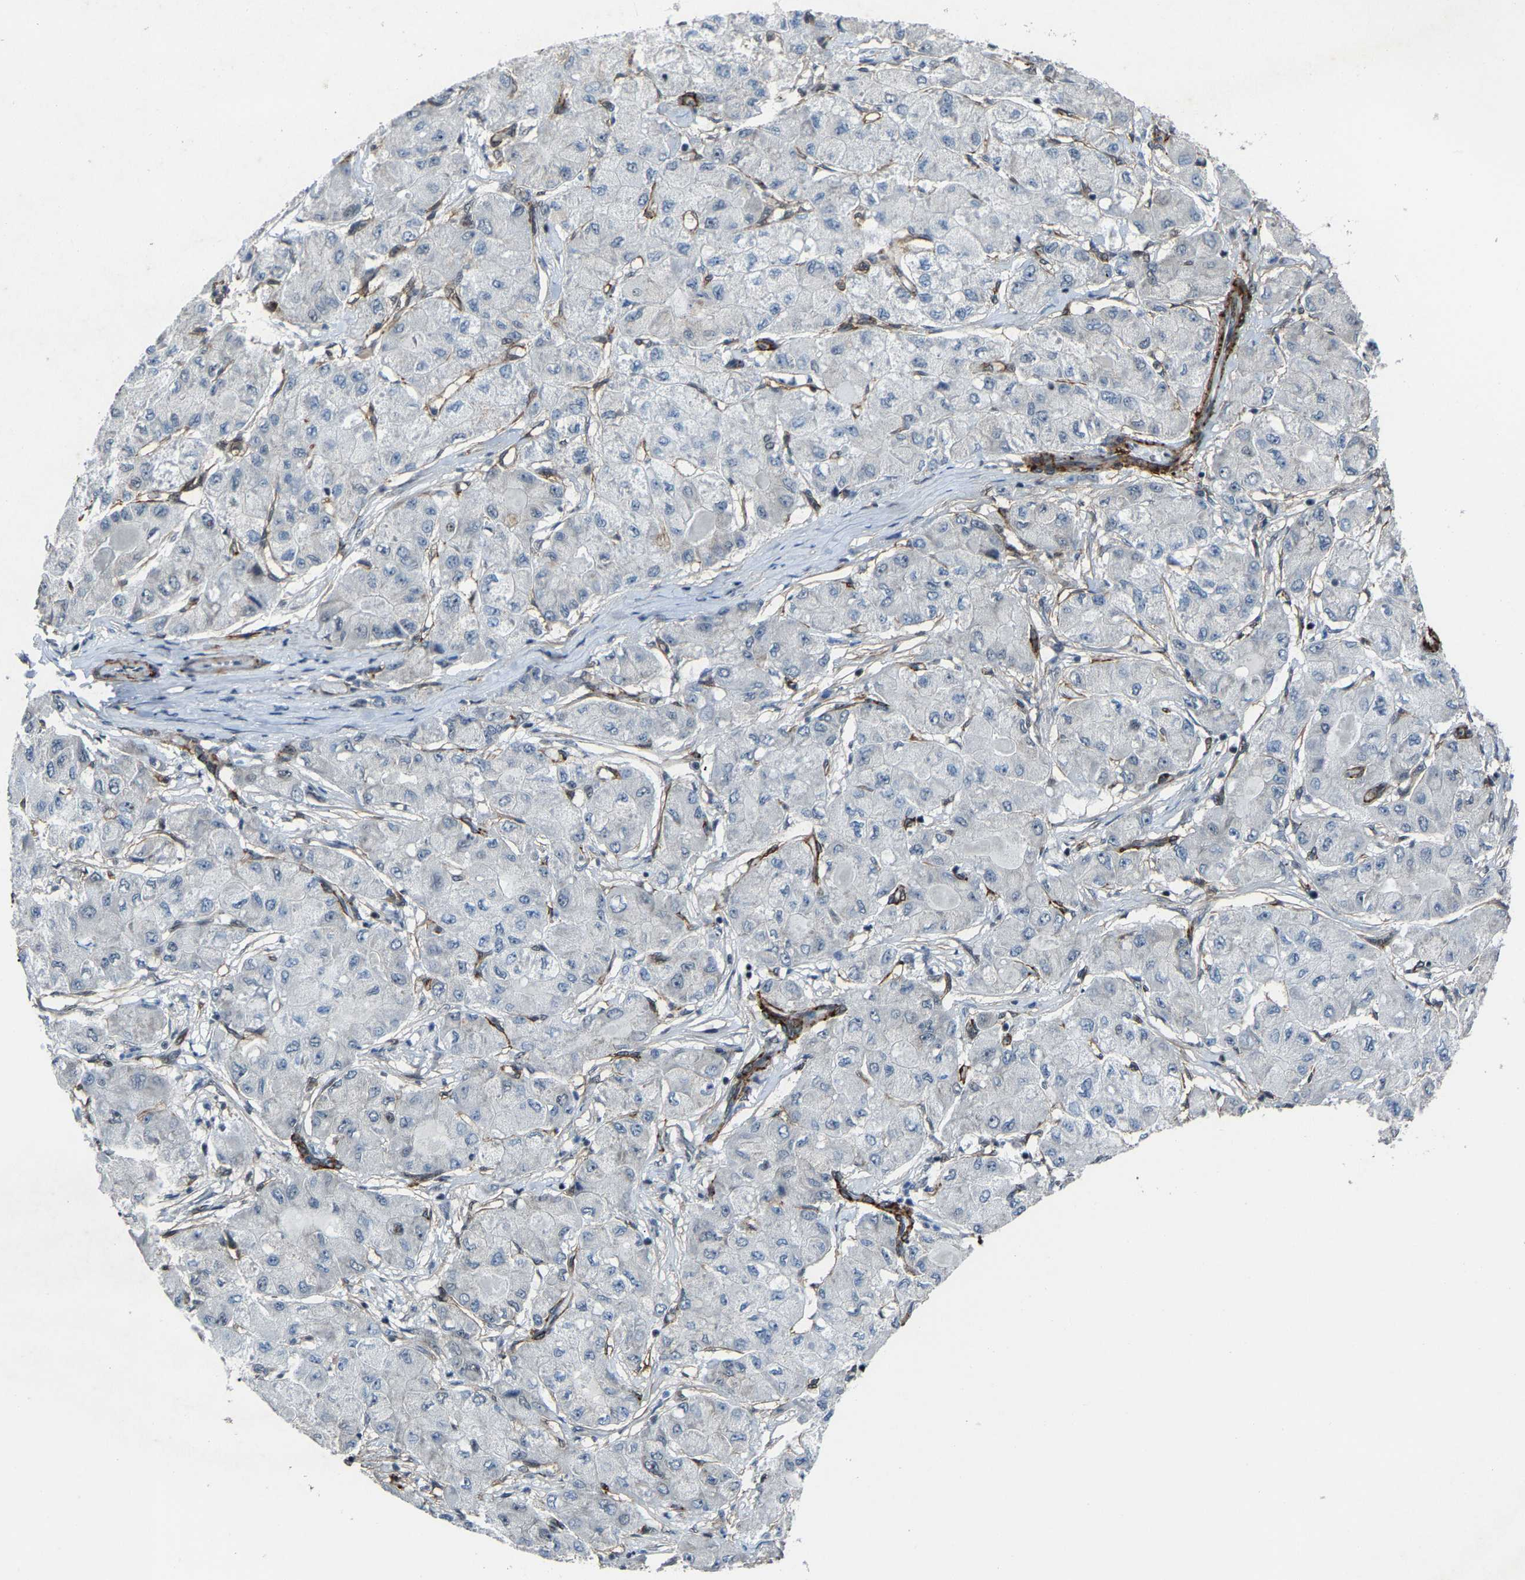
{"staining": {"intensity": "negative", "quantity": "none", "location": "none"}, "tissue": "liver cancer", "cell_type": "Tumor cells", "image_type": "cancer", "snomed": [{"axis": "morphology", "description": "Carcinoma, Hepatocellular, NOS"}, {"axis": "topography", "description": "Liver"}], "caption": "There is no significant staining in tumor cells of liver cancer.", "gene": "DDX5", "patient": {"sex": "male", "age": 80}}